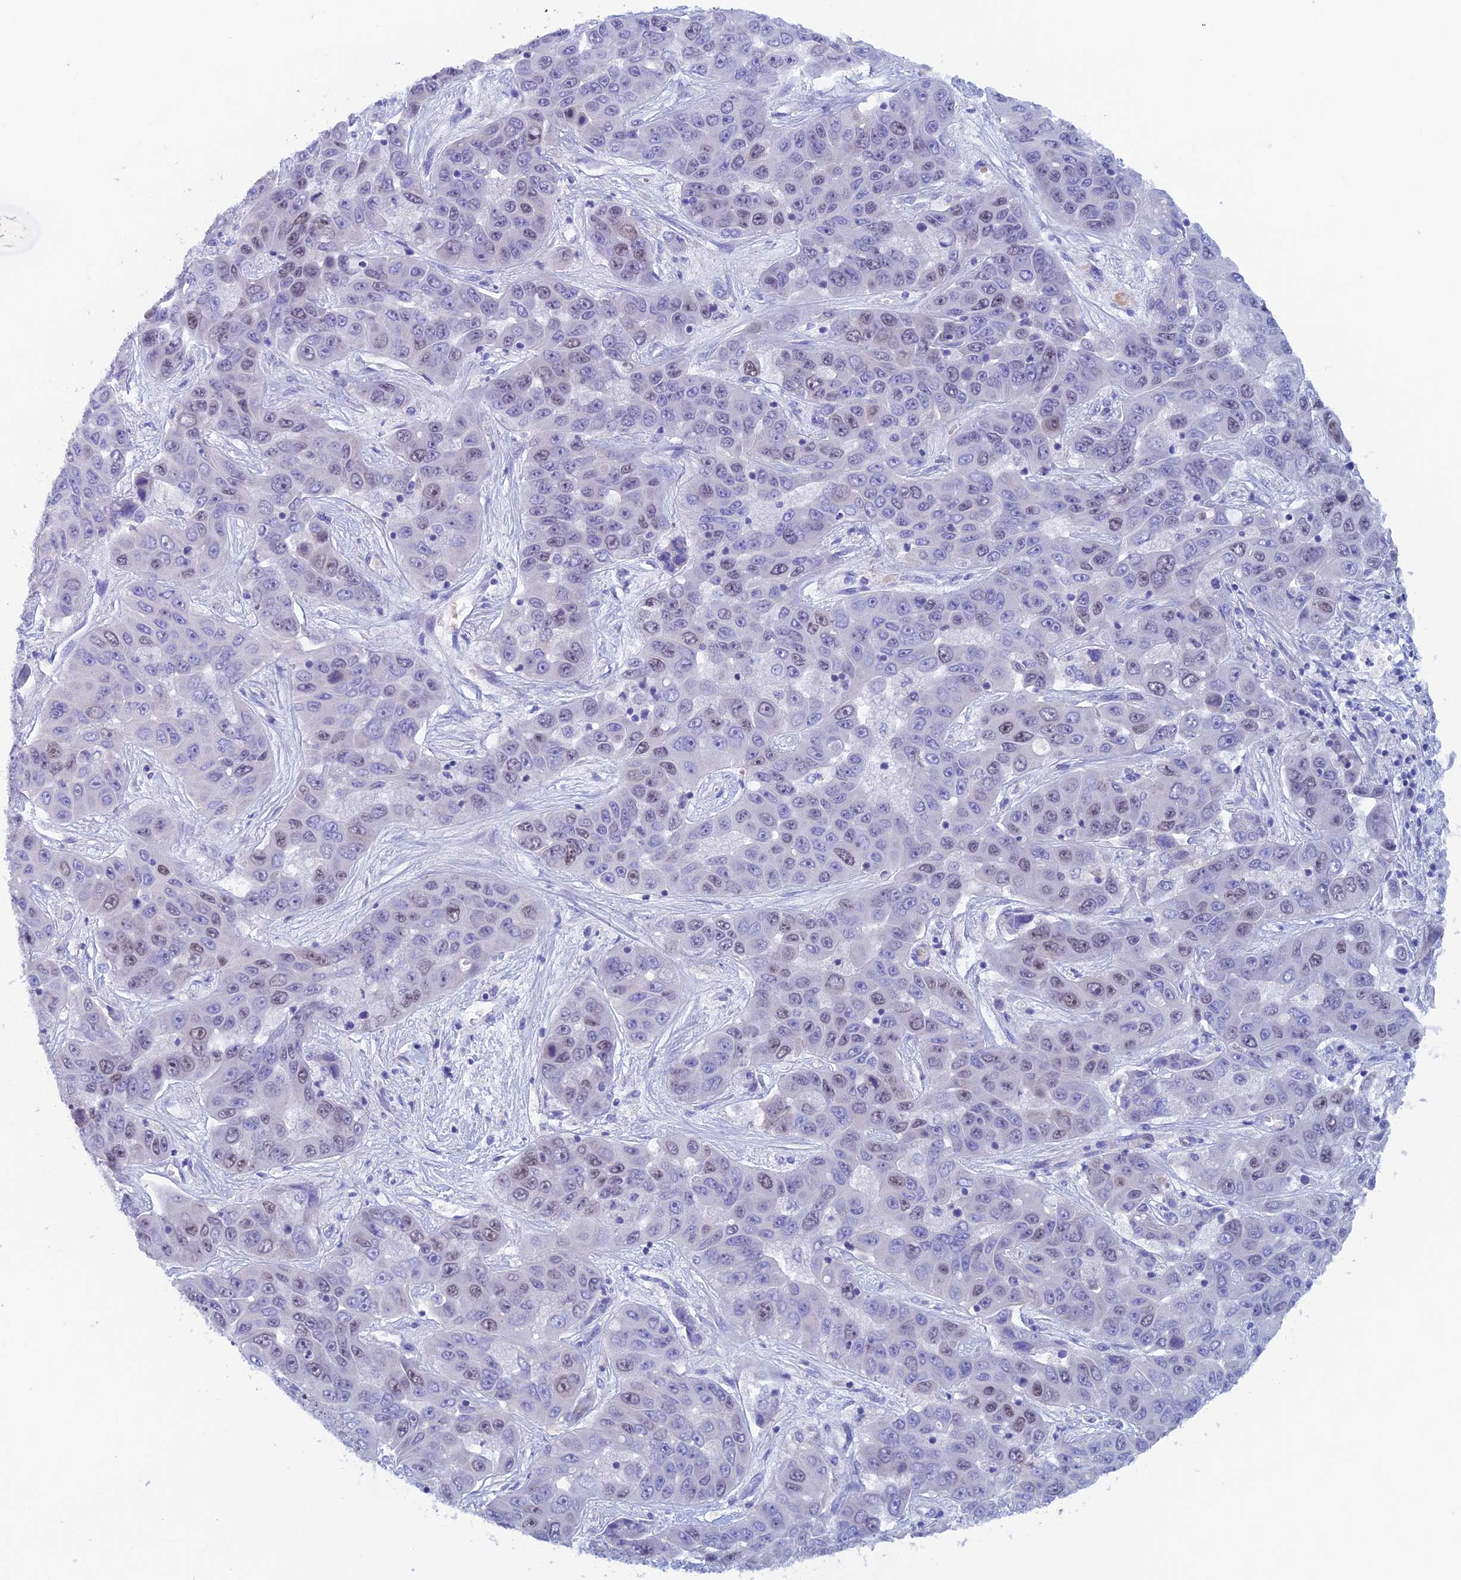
{"staining": {"intensity": "weak", "quantity": "<25%", "location": "nuclear"}, "tissue": "liver cancer", "cell_type": "Tumor cells", "image_type": "cancer", "snomed": [{"axis": "morphology", "description": "Cholangiocarcinoma"}, {"axis": "topography", "description": "Liver"}], "caption": "Immunohistochemical staining of liver cancer displays no significant positivity in tumor cells. Brightfield microscopy of IHC stained with DAB (brown) and hematoxylin (blue), captured at high magnification.", "gene": "PSMC3IP", "patient": {"sex": "female", "age": 52}}